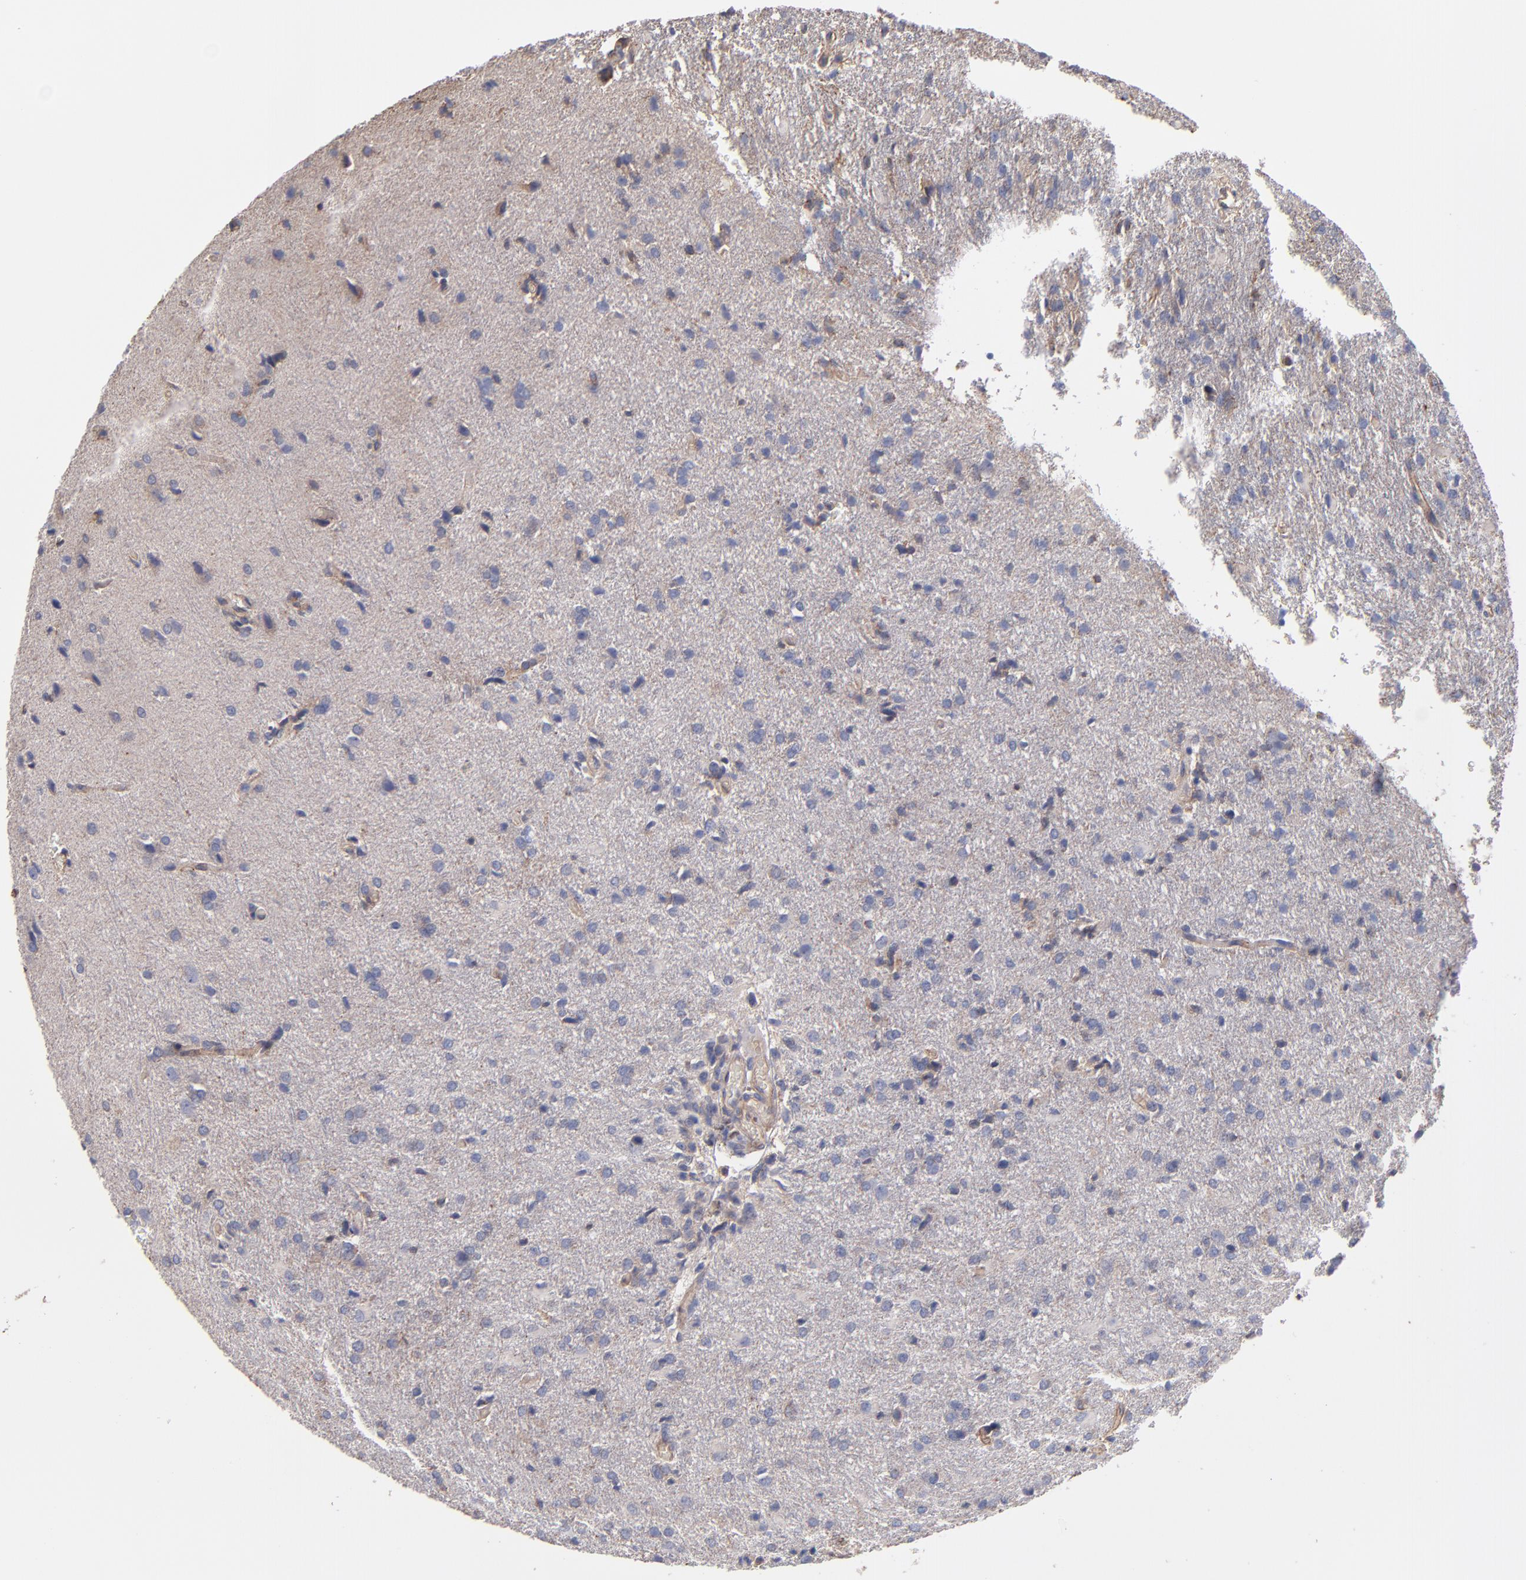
{"staining": {"intensity": "weak", "quantity": "25%-75%", "location": "cytoplasmic/membranous"}, "tissue": "glioma", "cell_type": "Tumor cells", "image_type": "cancer", "snomed": [{"axis": "morphology", "description": "Glioma, malignant, High grade"}, {"axis": "topography", "description": "Brain"}], "caption": "This micrograph exhibits glioma stained with immunohistochemistry (IHC) to label a protein in brown. The cytoplasmic/membranous of tumor cells show weak positivity for the protein. Nuclei are counter-stained blue.", "gene": "ESYT2", "patient": {"sex": "male", "age": 68}}